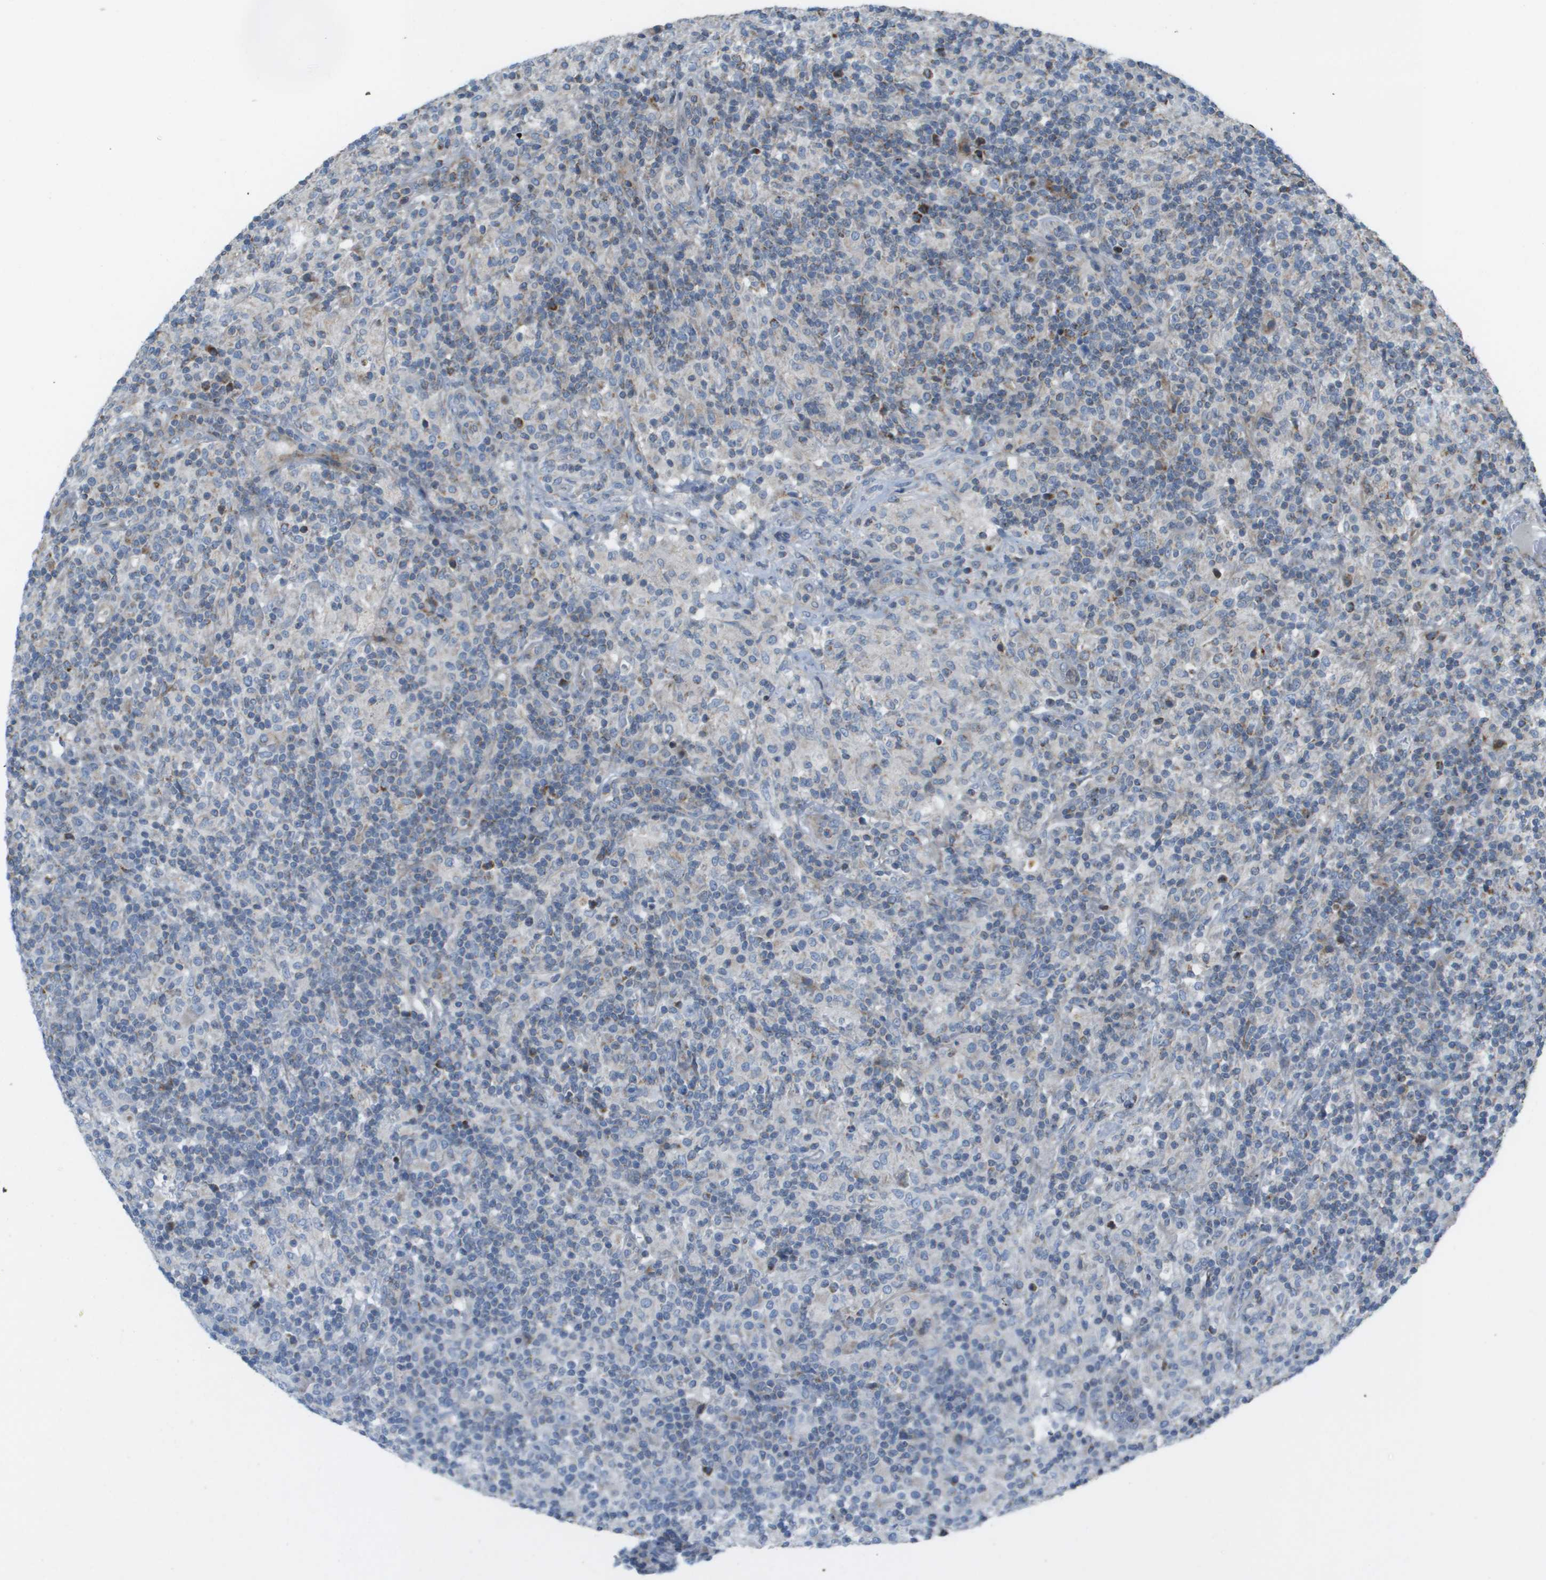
{"staining": {"intensity": "negative", "quantity": "none", "location": "none"}, "tissue": "lymphoma", "cell_type": "Tumor cells", "image_type": "cancer", "snomed": [{"axis": "morphology", "description": "Hodgkin's disease, NOS"}, {"axis": "topography", "description": "Lymph node"}], "caption": "The photomicrograph demonstrates no significant positivity in tumor cells of lymphoma.", "gene": "GALNT6", "patient": {"sex": "male", "age": 70}}